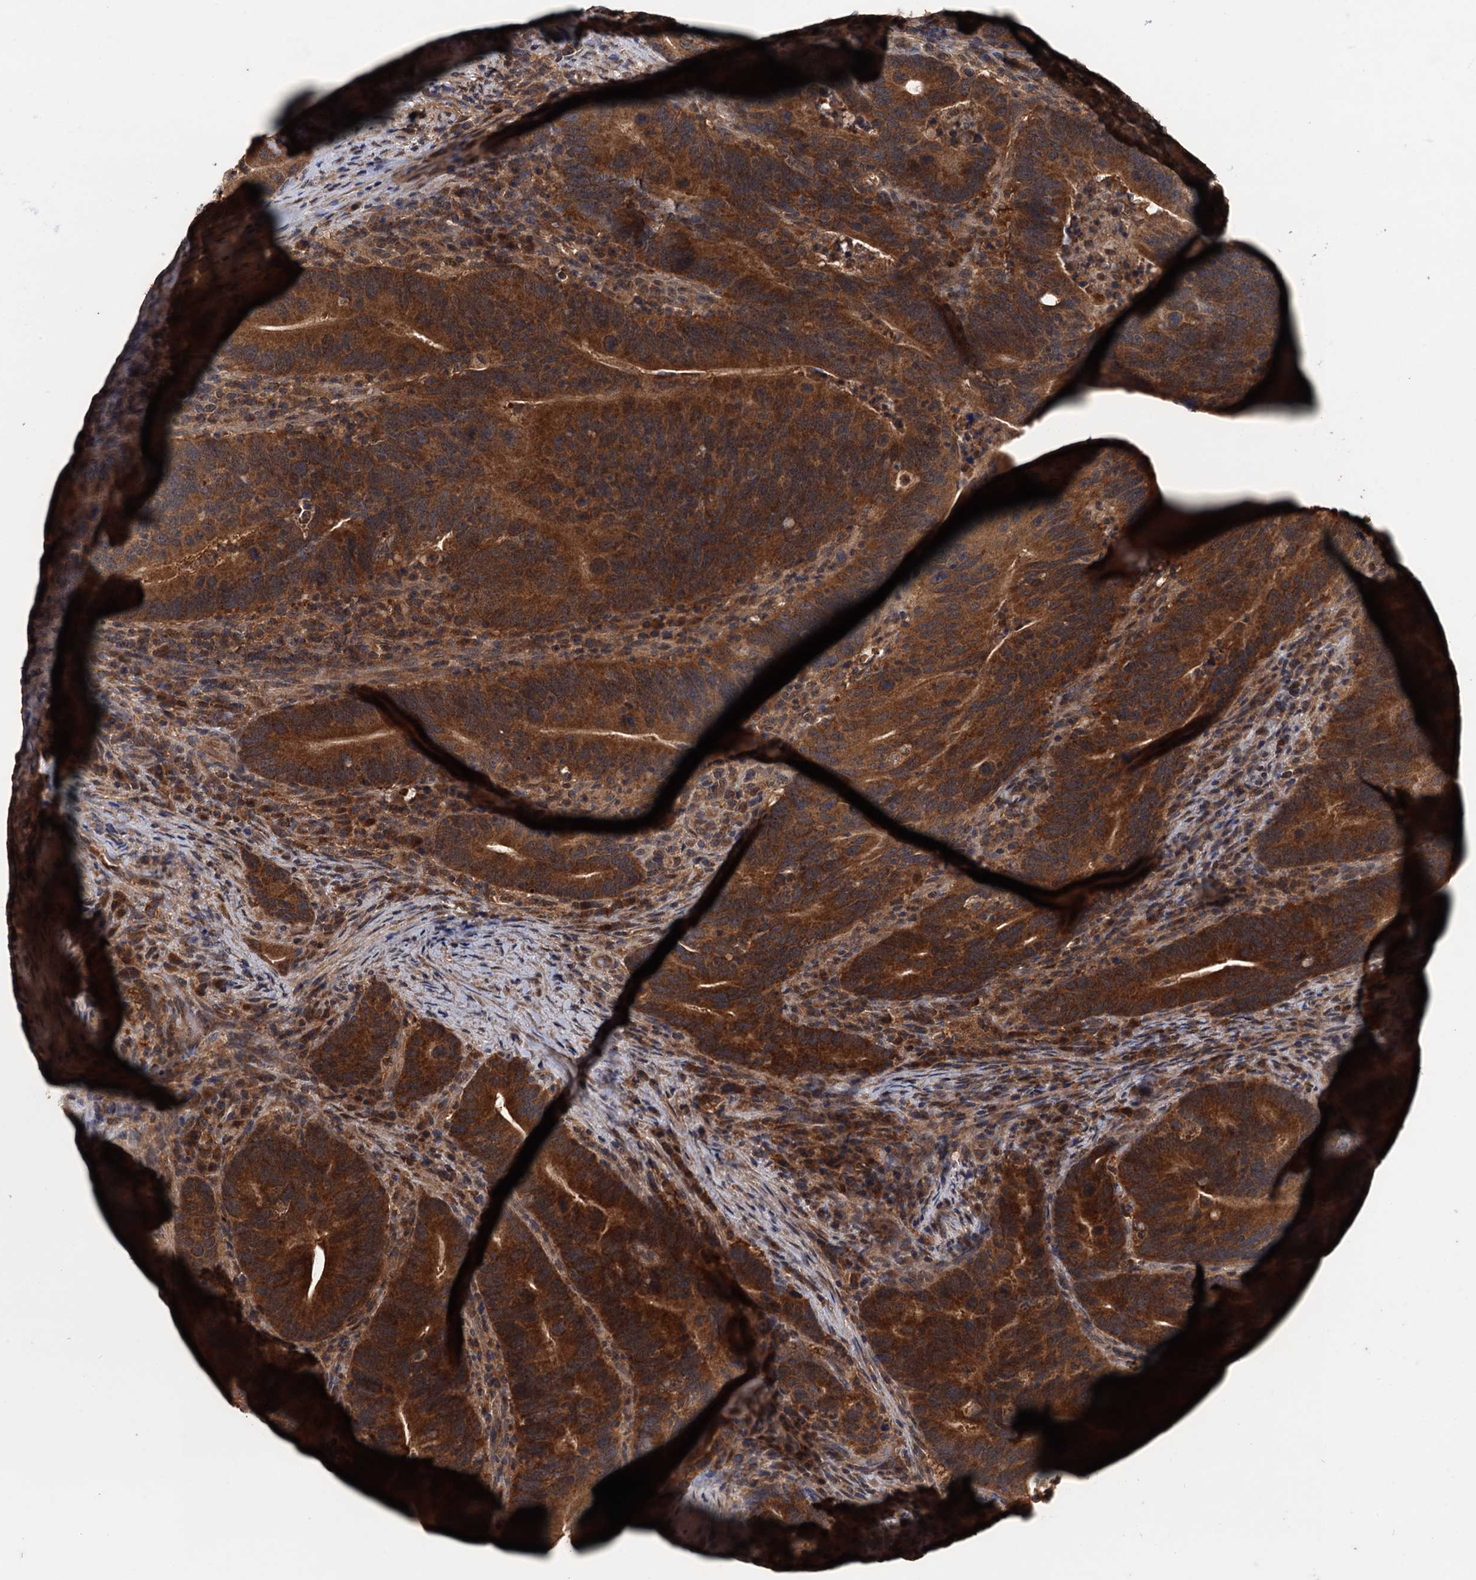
{"staining": {"intensity": "strong", "quantity": ">75%", "location": "cytoplasmic/membranous"}, "tissue": "colorectal cancer", "cell_type": "Tumor cells", "image_type": "cancer", "snomed": [{"axis": "morphology", "description": "Adenocarcinoma, NOS"}, {"axis": "topography", "description": "Colon"}], "caption": "Immunohistochemistry (IHC) (DAB (3,3'-diaminobenzidine)) staining of colorectal cancer reveals strong cytoplasmic/membranous protein positivity in about >75% of tumor cells.", "gene": "PSMD9", "patient": {"sex": "female", "age": 66}}